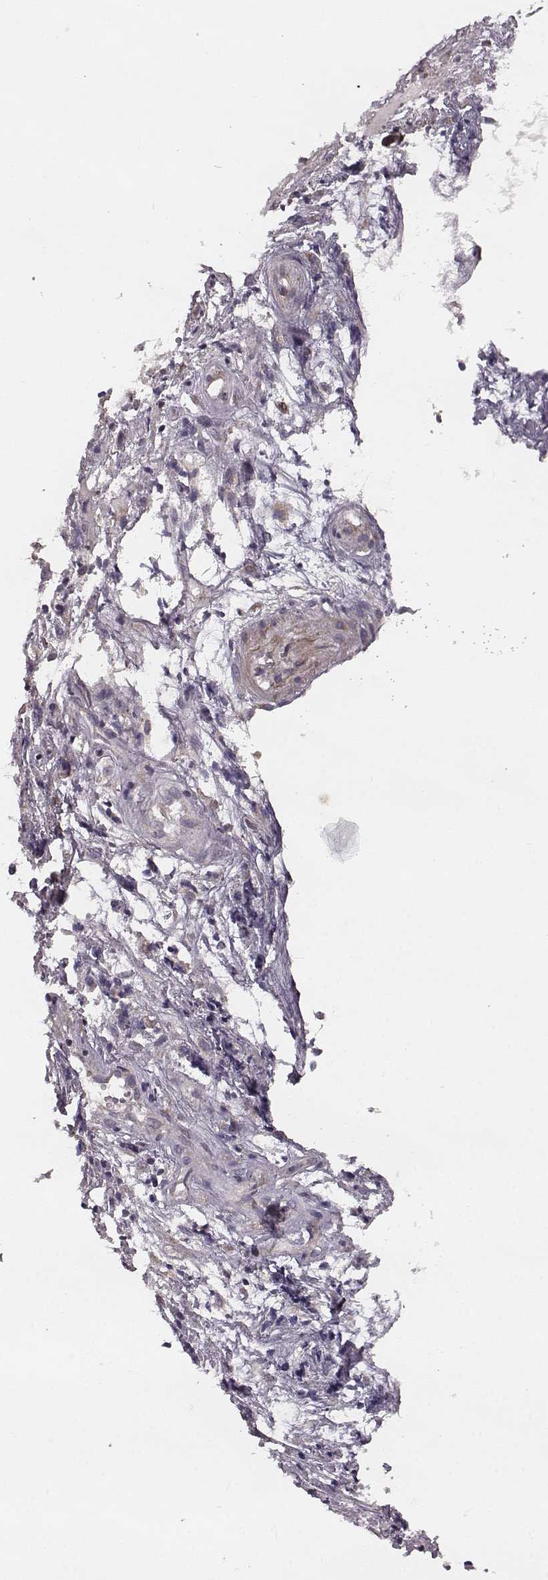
{"staining": {"intensity": "weak", "quantity": "<25%", "location": "cytoplasmic/membranous"}, "tissue": "nasopharynx", "cell_type": "Respiratory epithelial cells", "image_type": "normal", "snomed": [{"axis": "morphology", "description": "Normal tissue, NOS"}, {"axis": "topography", "description": "Nasopharynx"}], "caption": "High magnification brightfield microscopy of normal nasopharynx stained with DAB (brown) and counterstained with hematoxylin (blue): respiratory epithelial cells show no significant positivity. Nuclei are stained in blue.", "gene": "SLC52A3", "patient": {"sex": "male", "age": 31}}